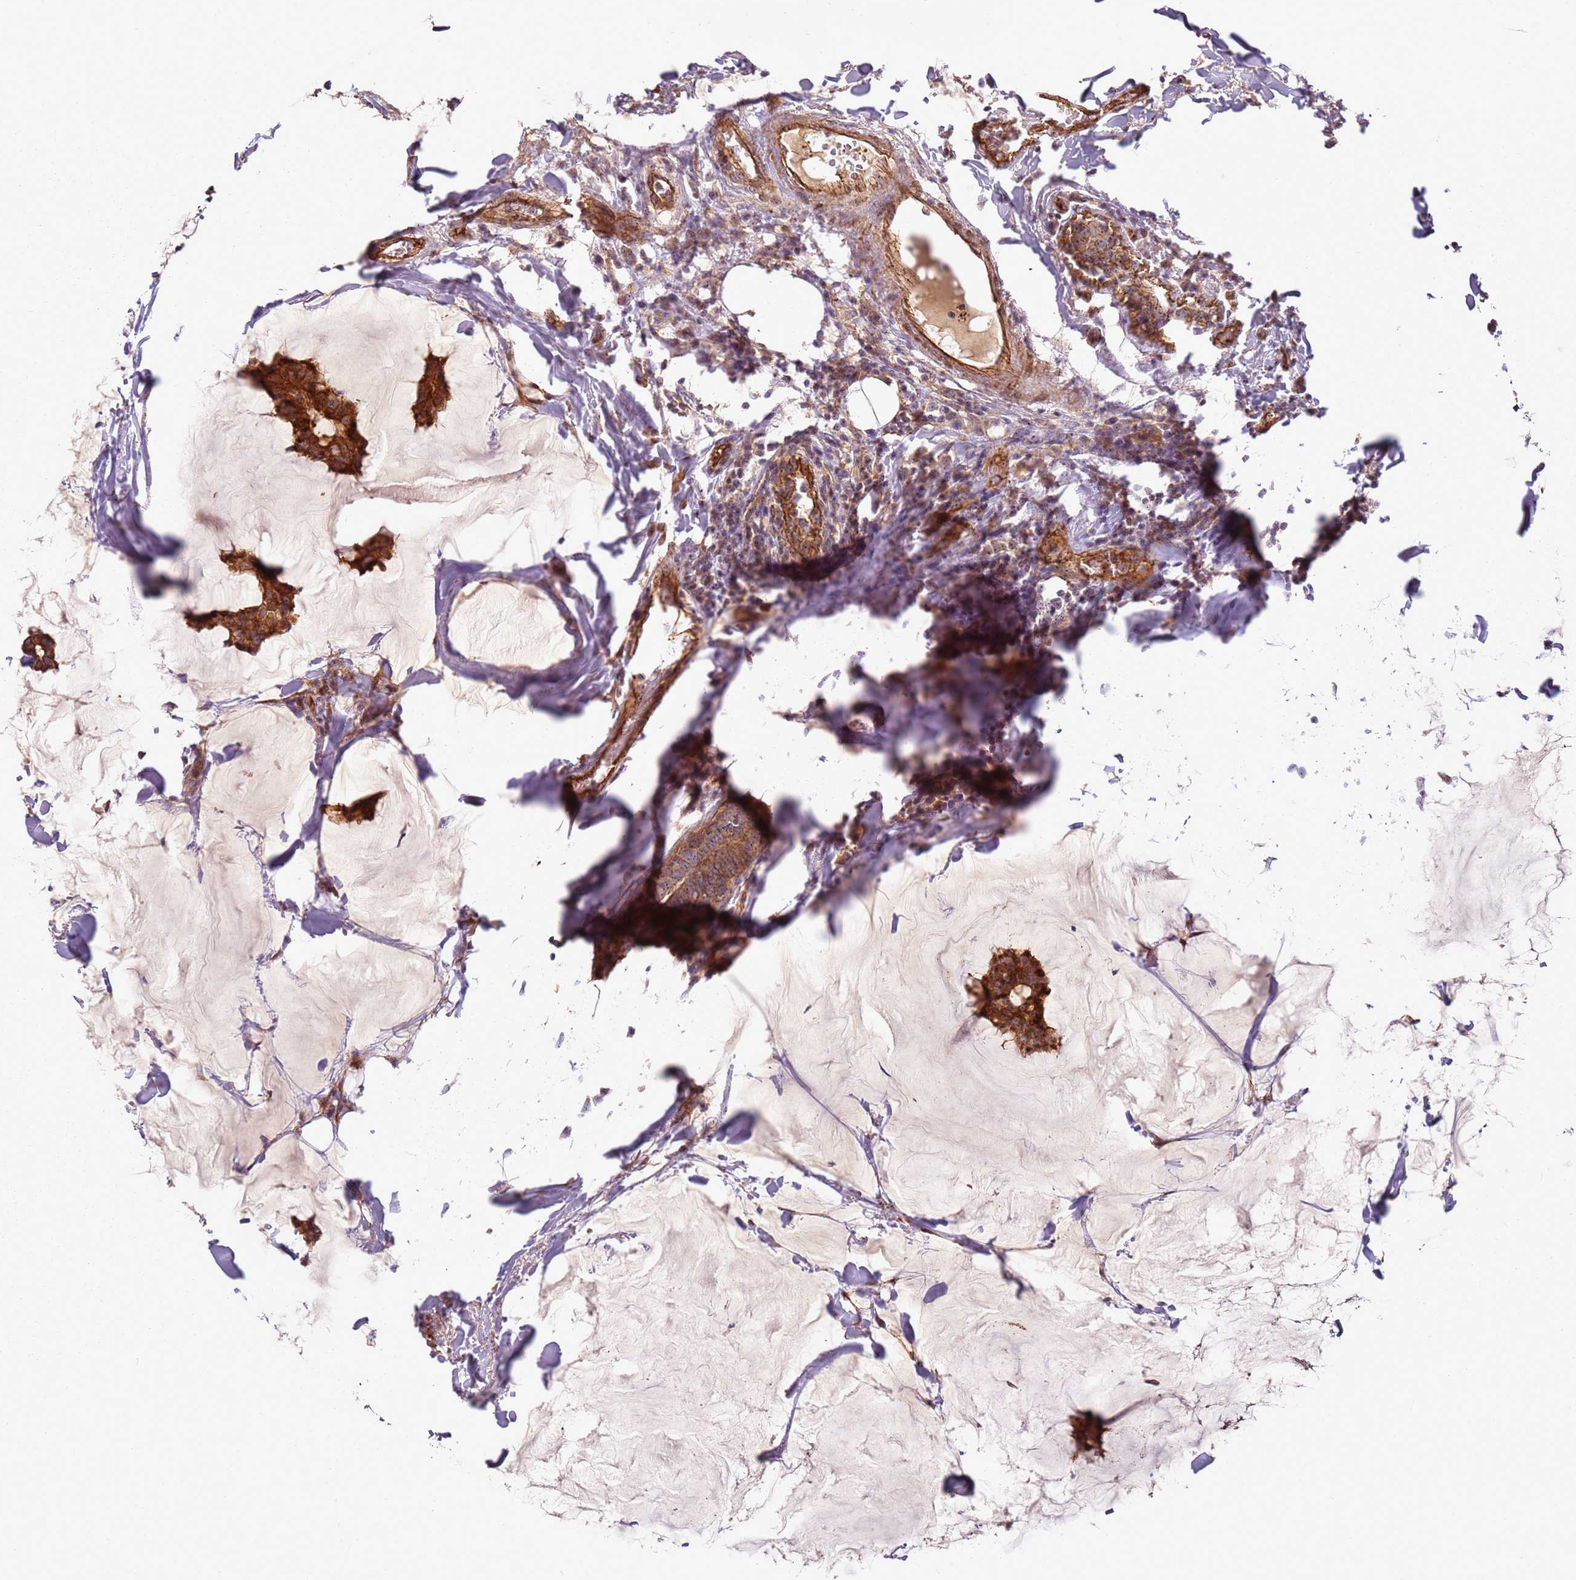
{"staining": {"intensity": "strong", "quantity": ">75%", "location": "cytoplasmic/membranous,nuclear"}, "tissue": "breast cancer", "cell_type": "Tumor cells", "image_type": "cancer", "snomed": [{"axis": "morphology", "description": "Duct carcinoma"}, {"axis": "topography", "description": "Breast"}], "caption": "Immunohistochemical staining of human breast cancer (intraductal carcinoma) displays high levels of strong cytoplasmic/membranous and nuclear staining in about >75% of tumor cells.", "gene": "C2CD4B", "patient": {"sex": "female", "age": 93}}